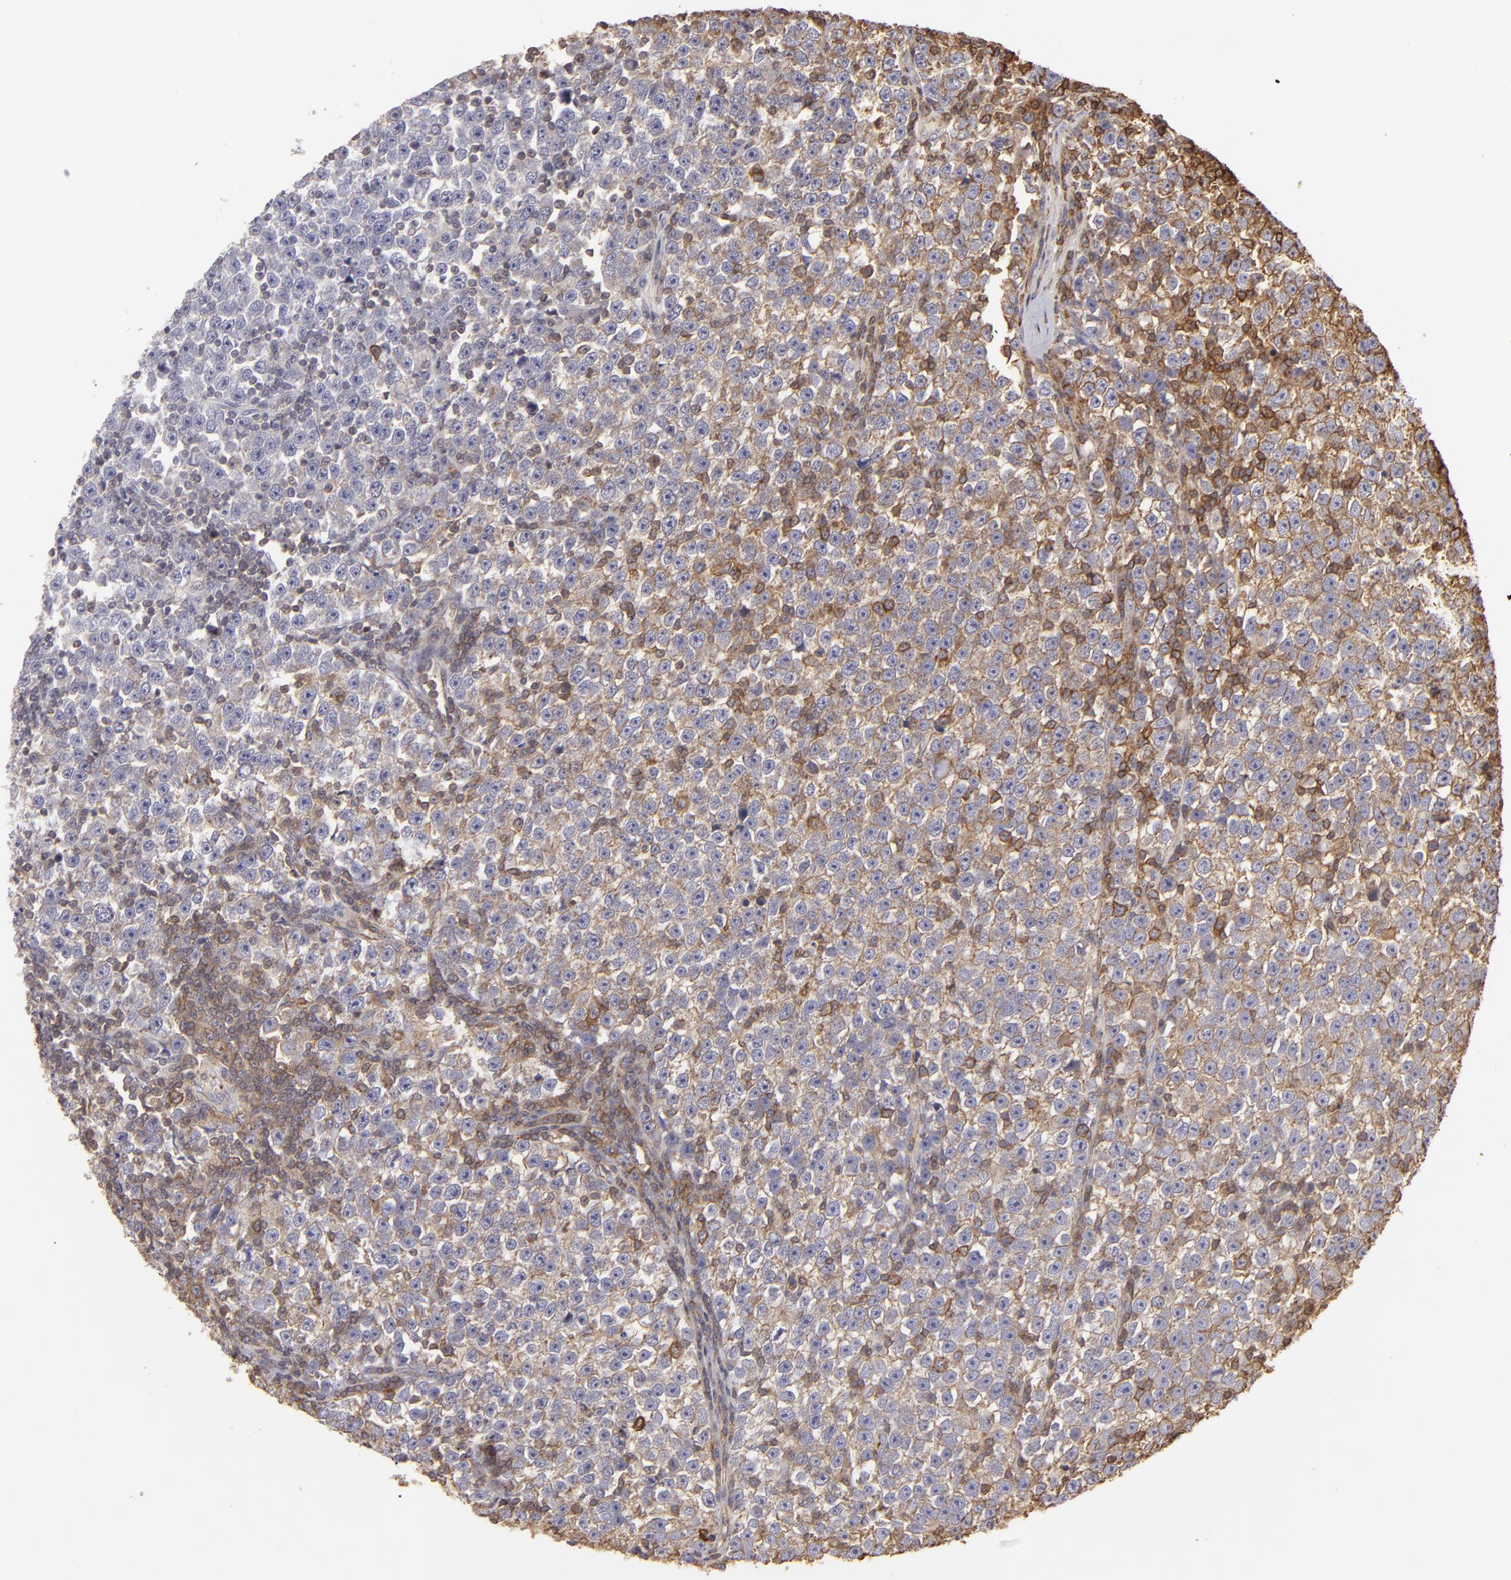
{"staining": {"intensity": "moderate", "quantity": "25%-75%", "location": "cytoplasmic/membranous"}, "tissue": "testis cancer", "cell_type": "Tumor cells", "image_type": "cancer", "snomed": [{"axis": "morphology", "description": "Seminoma, NOS"}, {"axis": "topography", "description": "Testis"}], "caption": "Protein expression analysis of human testis cancer (seminoma) reveals moderate cytoplasmic/membranous positivity in about 25%-75% of tumor cells.", "gene": "ACTB", "patient": {"sex": "male", "age": 43}}